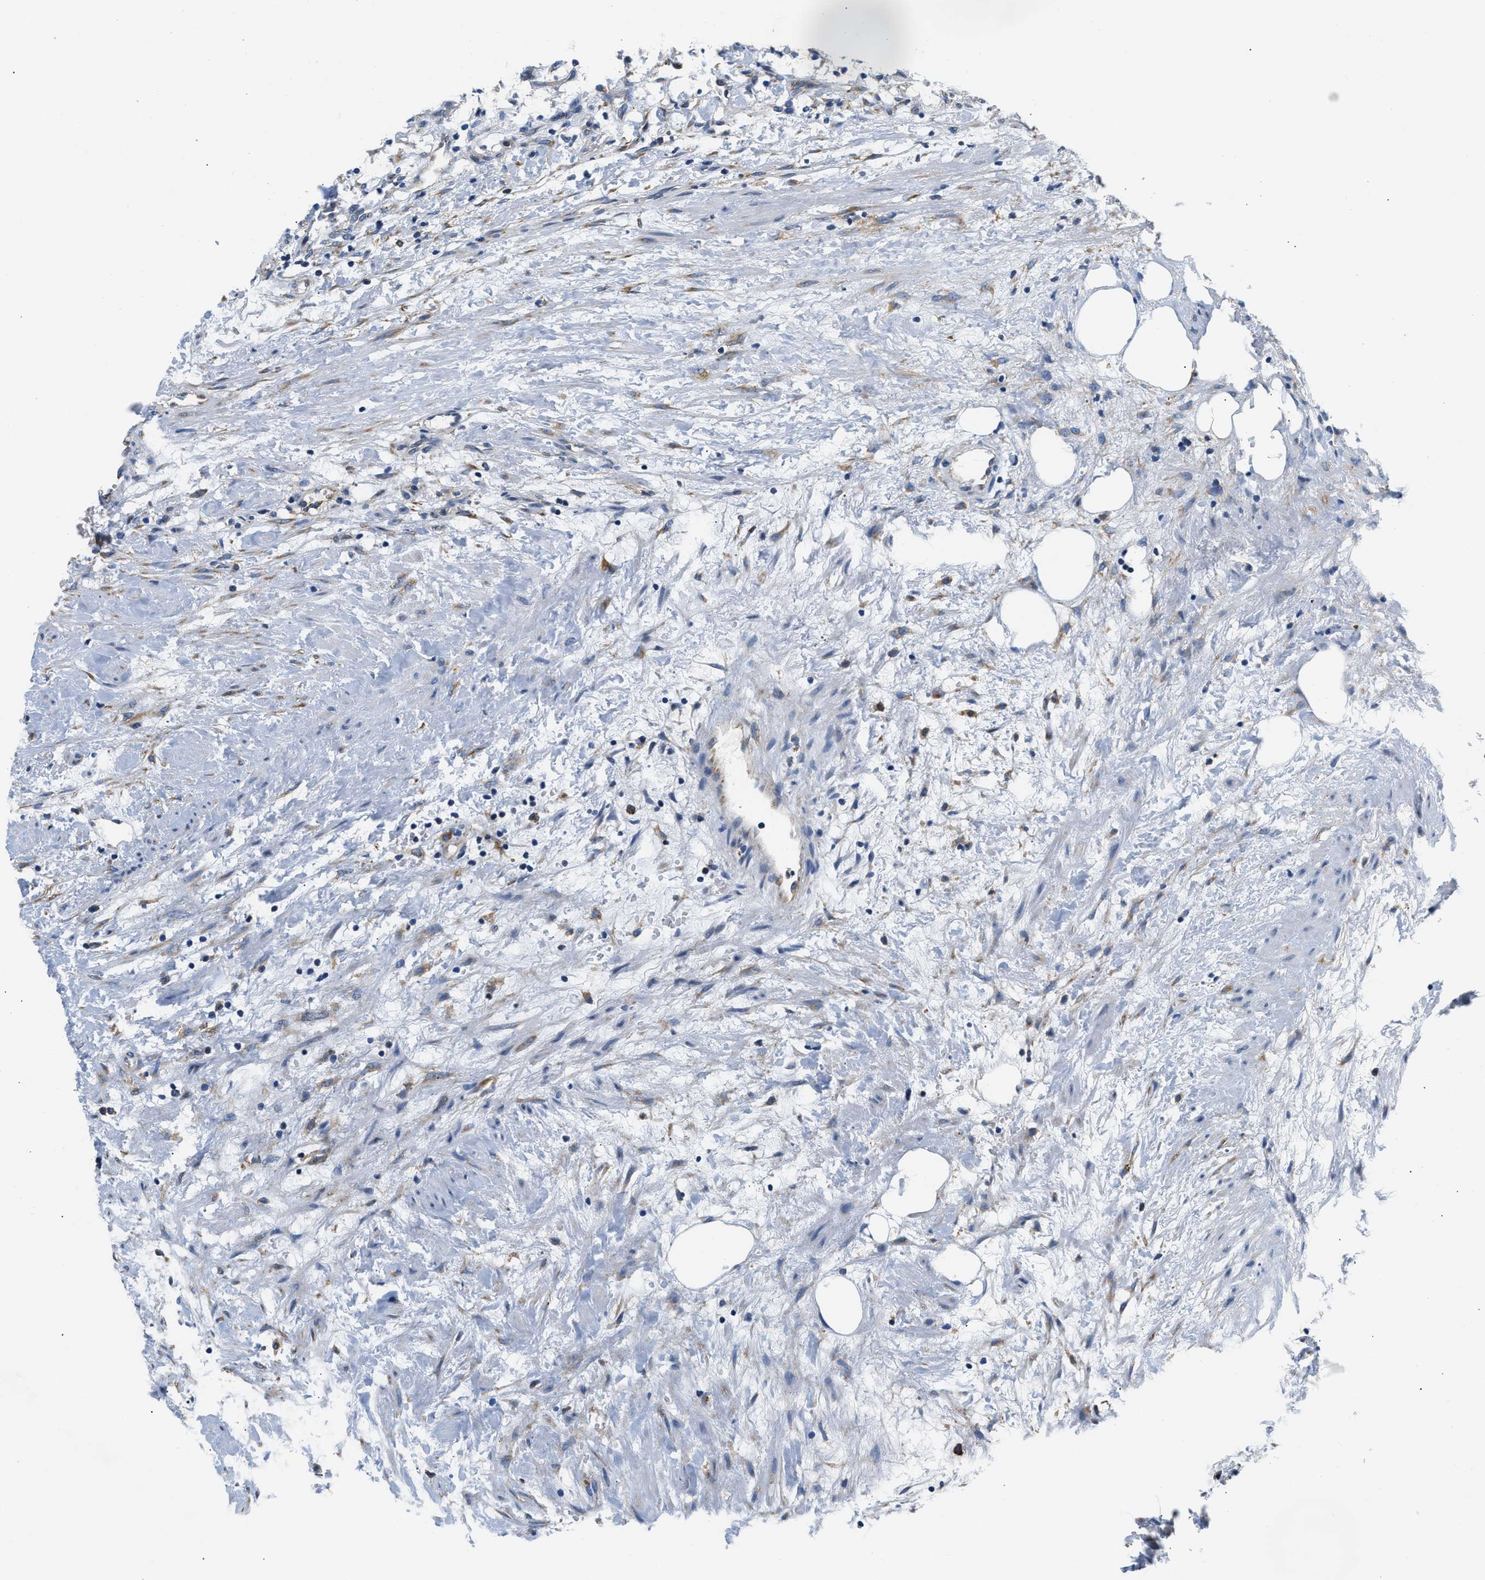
{"staining": {"intensity": "moderate", "quantity": "<25%", "location": "cytoplasmic/membranous"}, "tissue": "renal cancer", "cell_type": "Tumor cells", "image_type": "cancer", "snomed": [{"axis": "morphology", "description": "Adenocarcinoma, NOS"}, {"axis": "topography", "description": "Kidney"}], "caption": "Immunohistochemical staining of renal cancer shows low levels of moderate cytoplasmic/membranous protein staining in about <25% of tumor cells.", "gene": "HDHD3", "patient": {"sex": "female", "age": 69}}